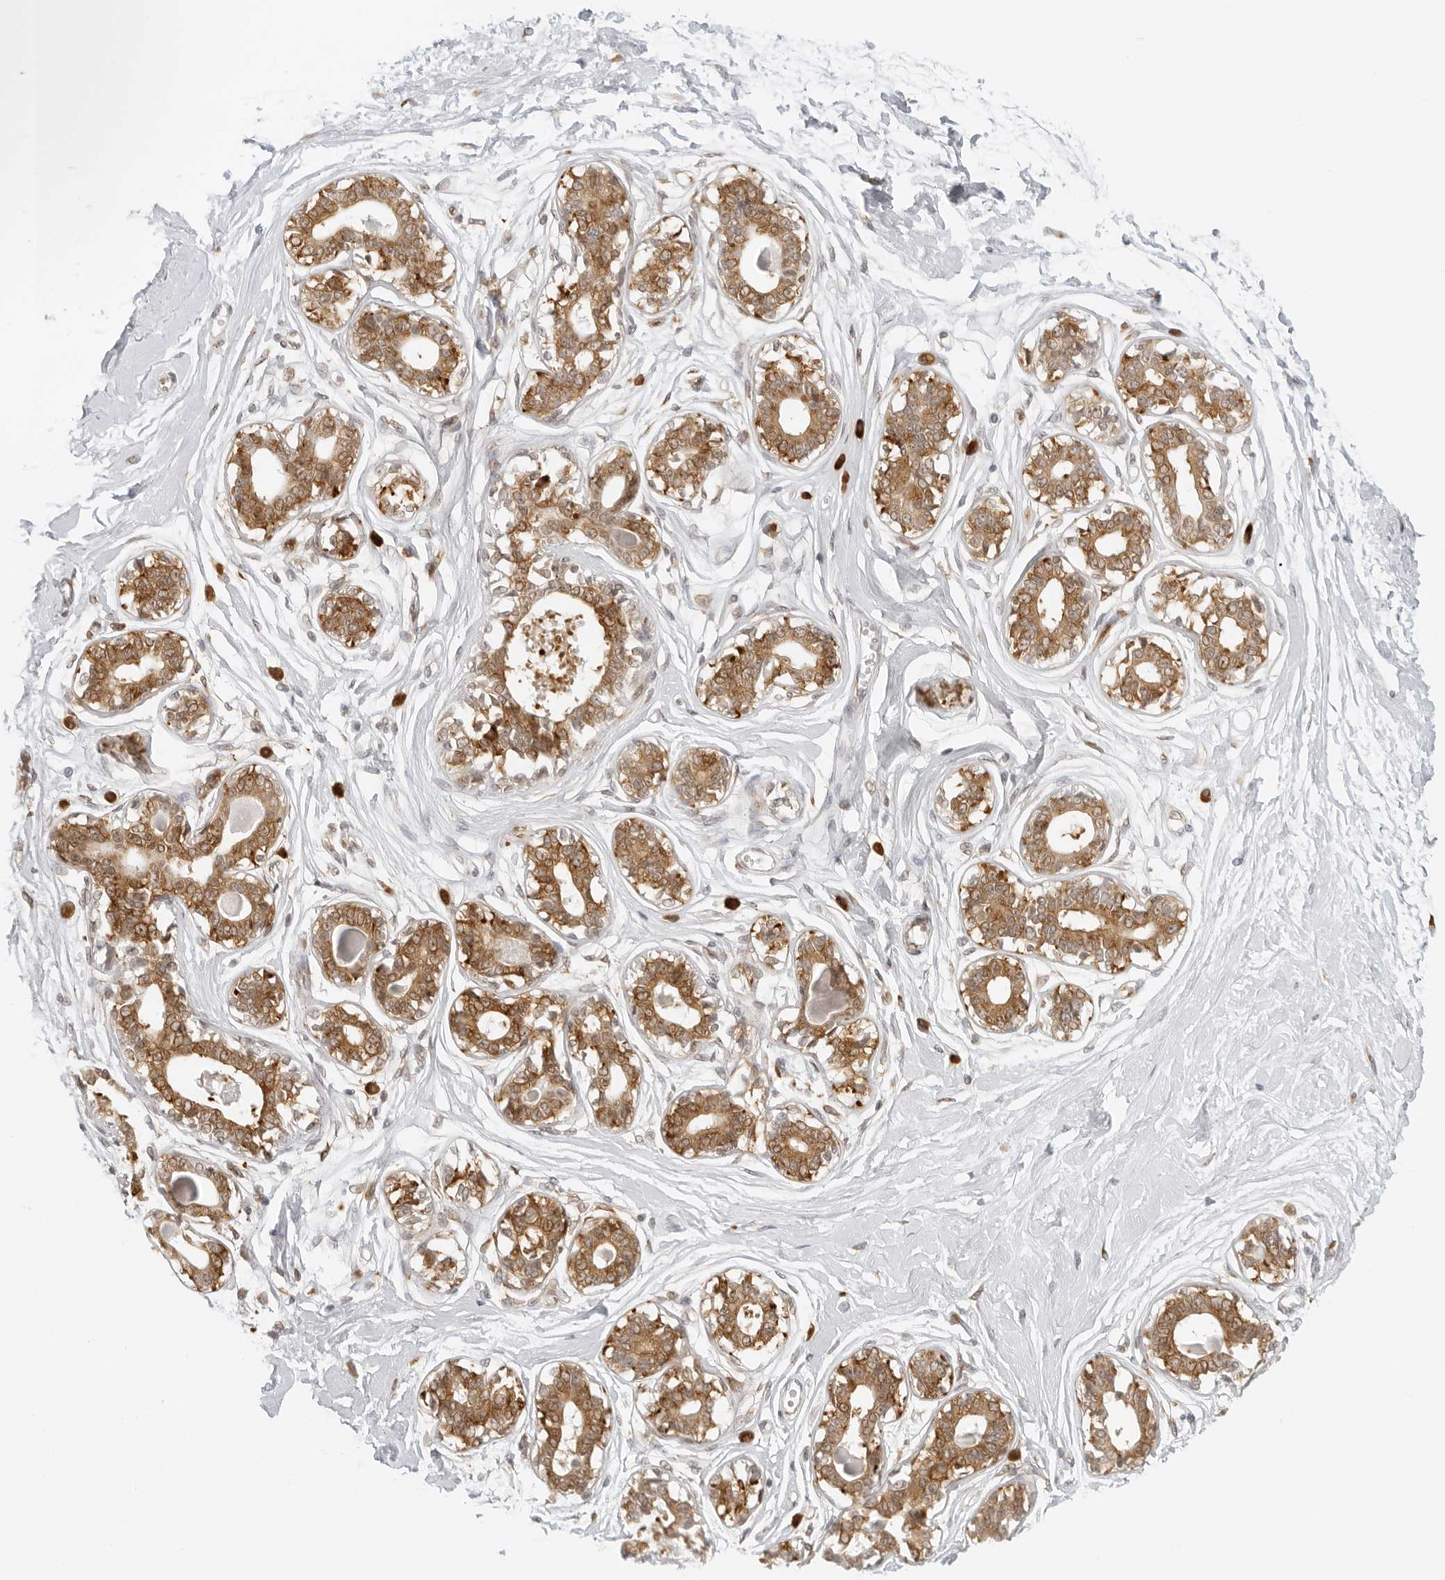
{"staining": {"intensity": "negative", "quantity": "none", "location": "none"}, "tissue": "breast", "cell_type": "Adipocytes", "image_type": "normal", "snomed": [{"axis": "morphology", "description": "Normal tissue, NOS"}, {"axis": "topography", "description": "Breast"}], "caption": "Immunohistochemistry image of unremarkable breast stained for a protein (brown), which demonstrates no expression in adipocytes.", "gene": "EIF4G1", "patient": {"sex": "female", "age": 45}}